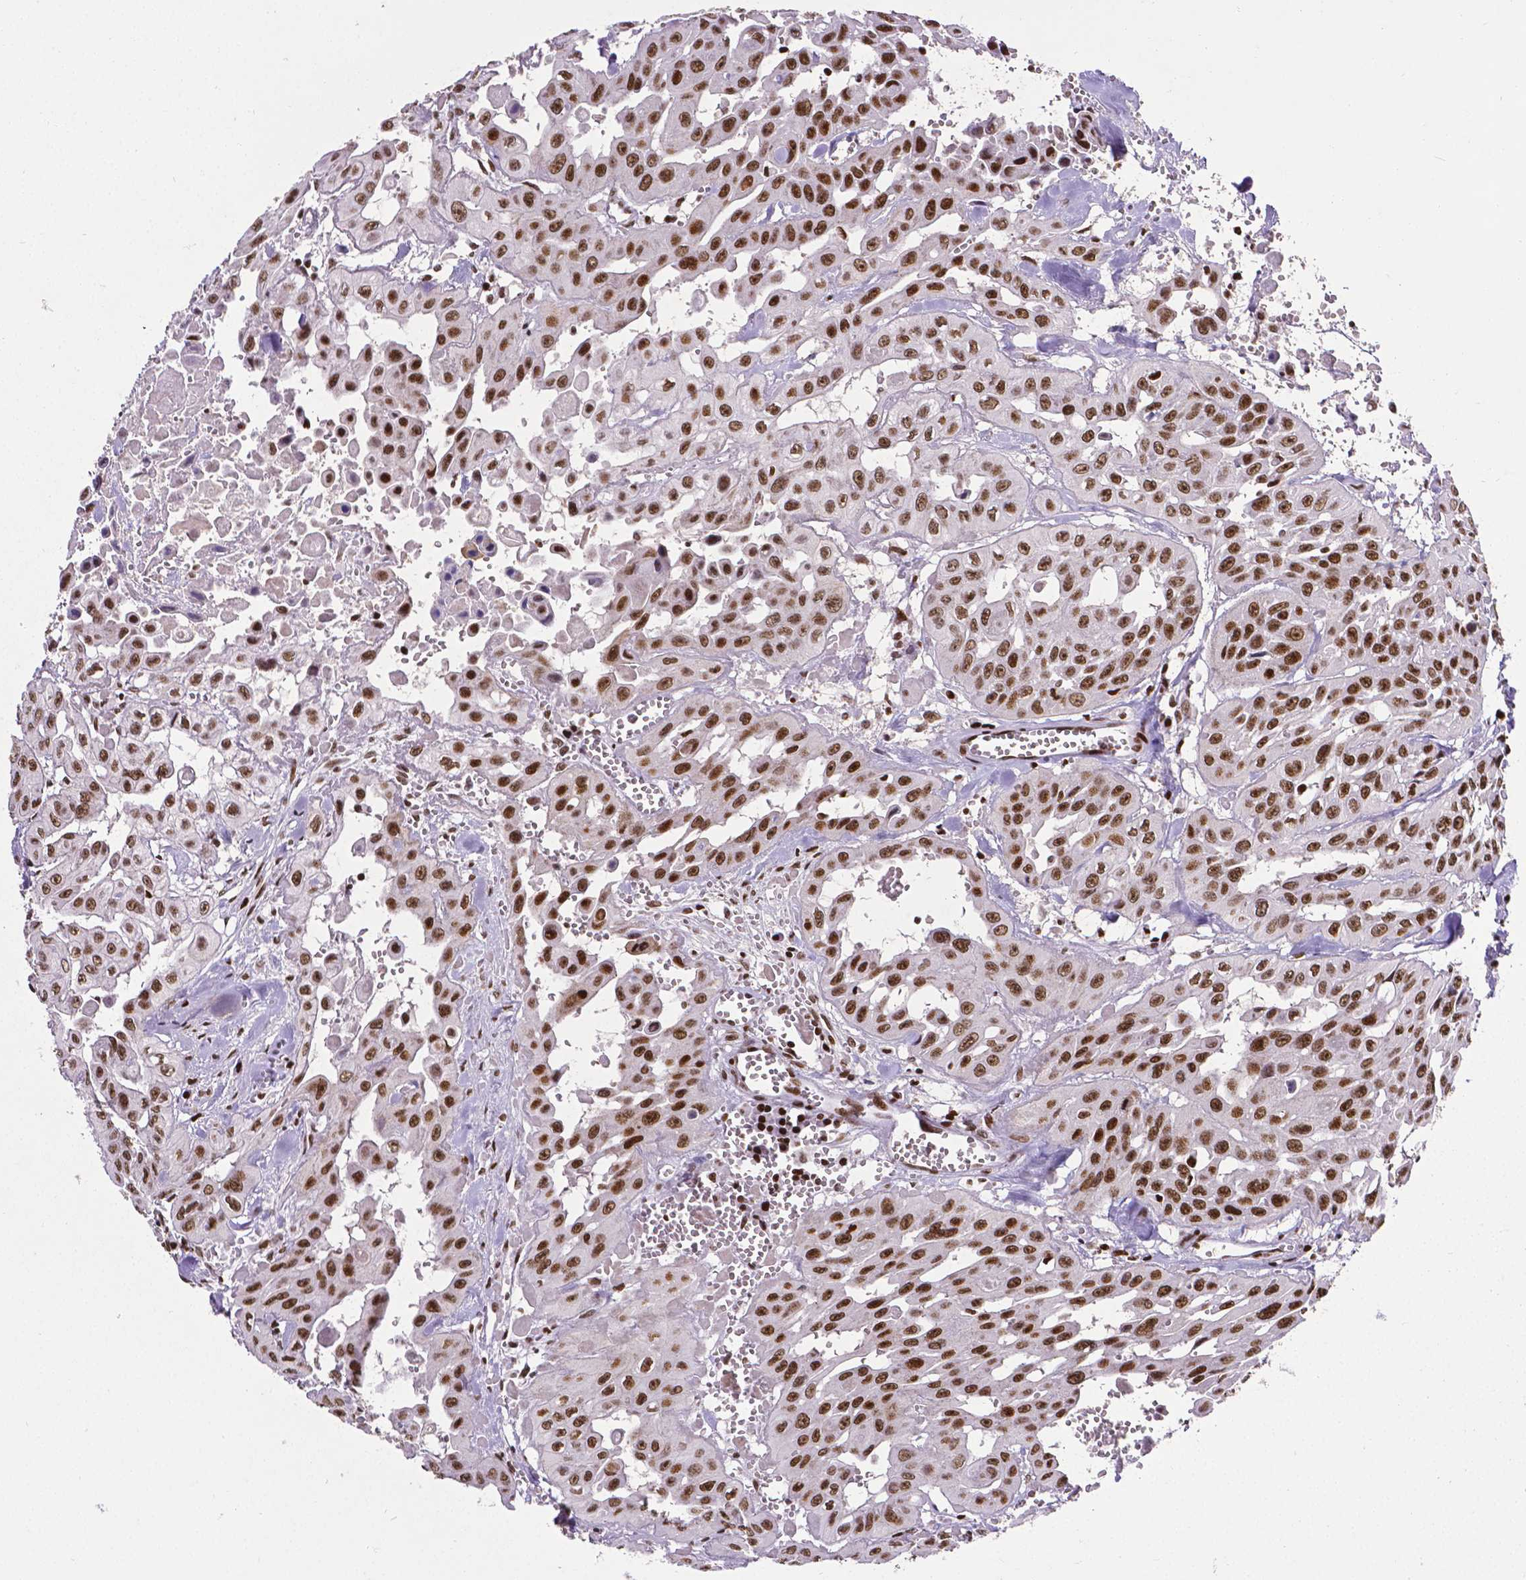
{"staining": {"intensity": "strong", "quantity": ">75%", "location": "nuclear"}, "tissue": "head and neck cancer", "cell_type": "Tumor cells", "image_type": "cancer", "snomed": [{"axis": "morphology", "description": "Adenocarcinoma, NOS"}, {"axis": "topography", "description": "Head-Neck"}], "caption": "This histopathology image displays immunohistochemistry staining of human head and neck adenocarcinoma, with high strong nuclear staining in approximately >75% of tumor cells.", "gene": "CTCF", "patient": {"sex": "male", "age": 73}}